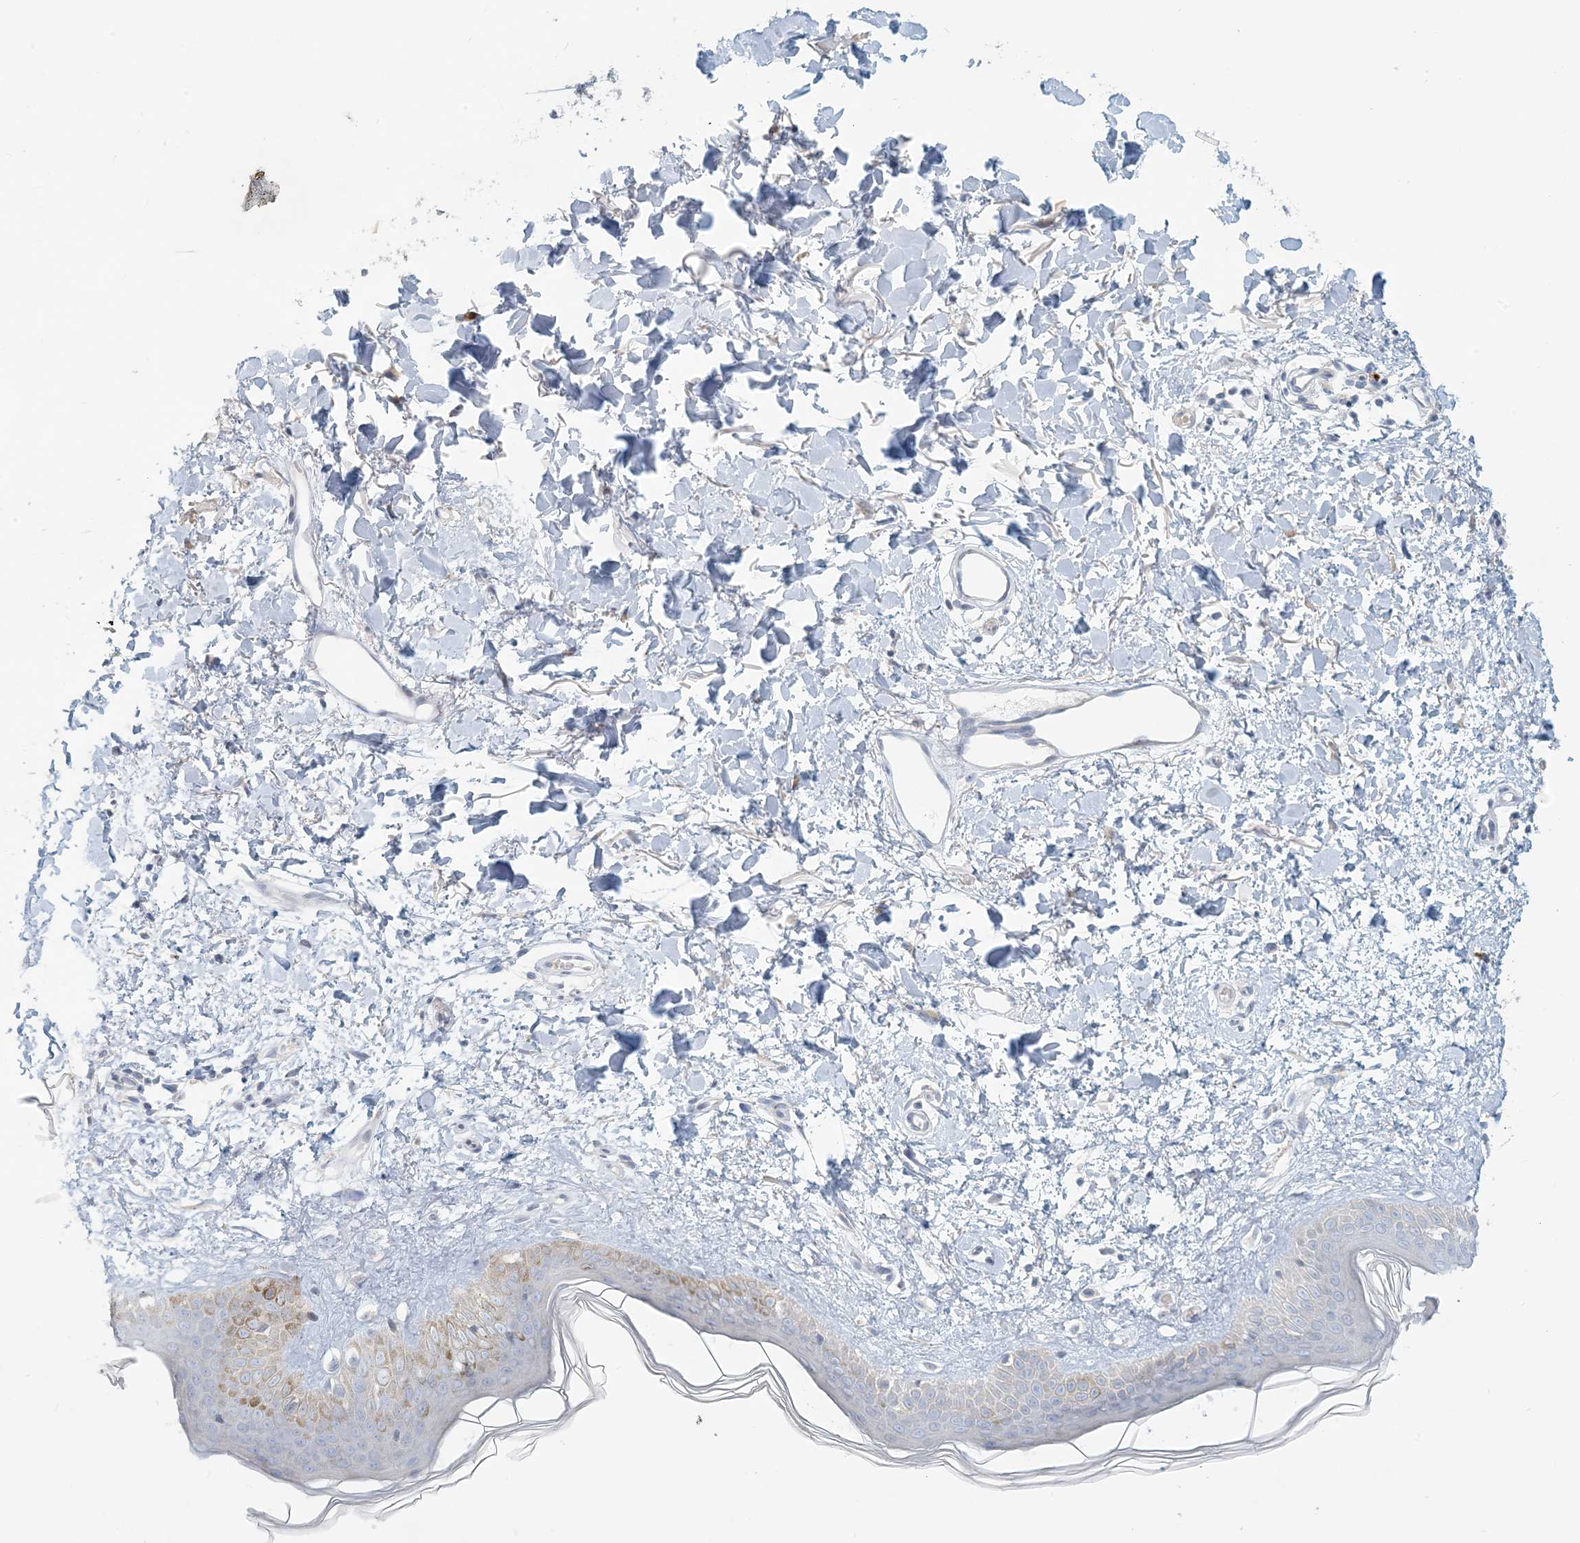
{"staining": {"intensity": "weak", "quantity": "25%-75%", "location": "cytoplasmic/membranous"}, "tissue": "skin", "cell_type": "Fibroblasts", "image_type": "normal", "snomed": [{"axis": "morphology", "description": "Normal tissue, NOS"}, {"axis": "topography", "description": "Skin"}], "caption": "DAB immunohistochemical staining of normal human skin shows weak cytoplasmic/membranous protein expression in approximately 25%-75% of fibroblasts. The protein is stained brown, and the nuclei are stained in blue (DAB IHC with brightfield microscopy, high magnification).", "gene": "ZNF385D", "patient": {"sex": "female", "age": 58}}